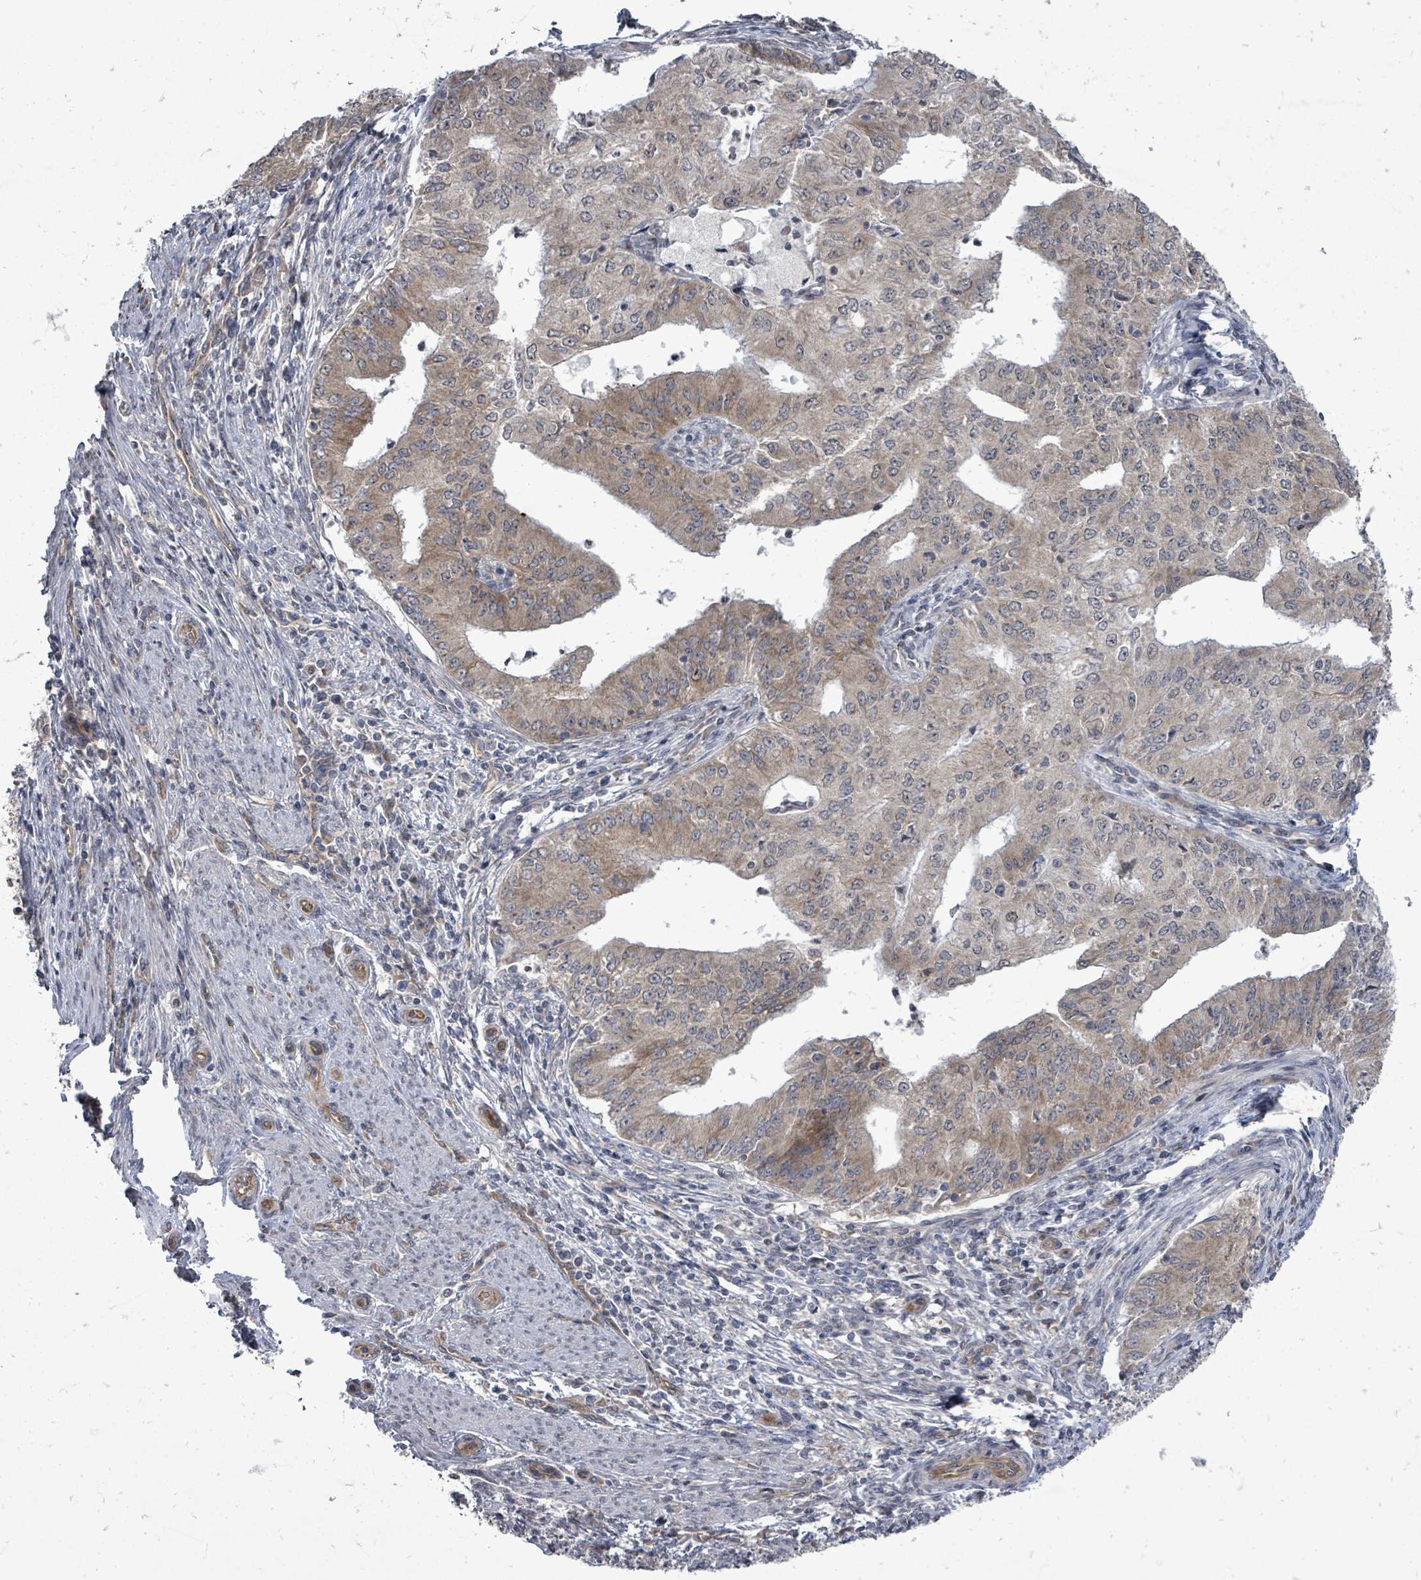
{"staining": {"intensity": "moderate", "quantity": "25%-75%", "location": "cytoplasmic/membranous"}, "tissue": "endometrial cancer", "cell_type": "Tumor cells", "image_type": "cancer", "snomed": [{"axis": "morphology", "description": "Adenocarcinoma, NOS"}, {"axis": "topography", "description": "Endometrium"}], "caption": "Moderate cytoplasmic/membranous positivity for a protein is identified in about 25%-75% of tumor cells of endometrial adenocarcinoma using IHC.", "gene": "RALGAPB", "patient": {"sex": "female", "age": 50}}